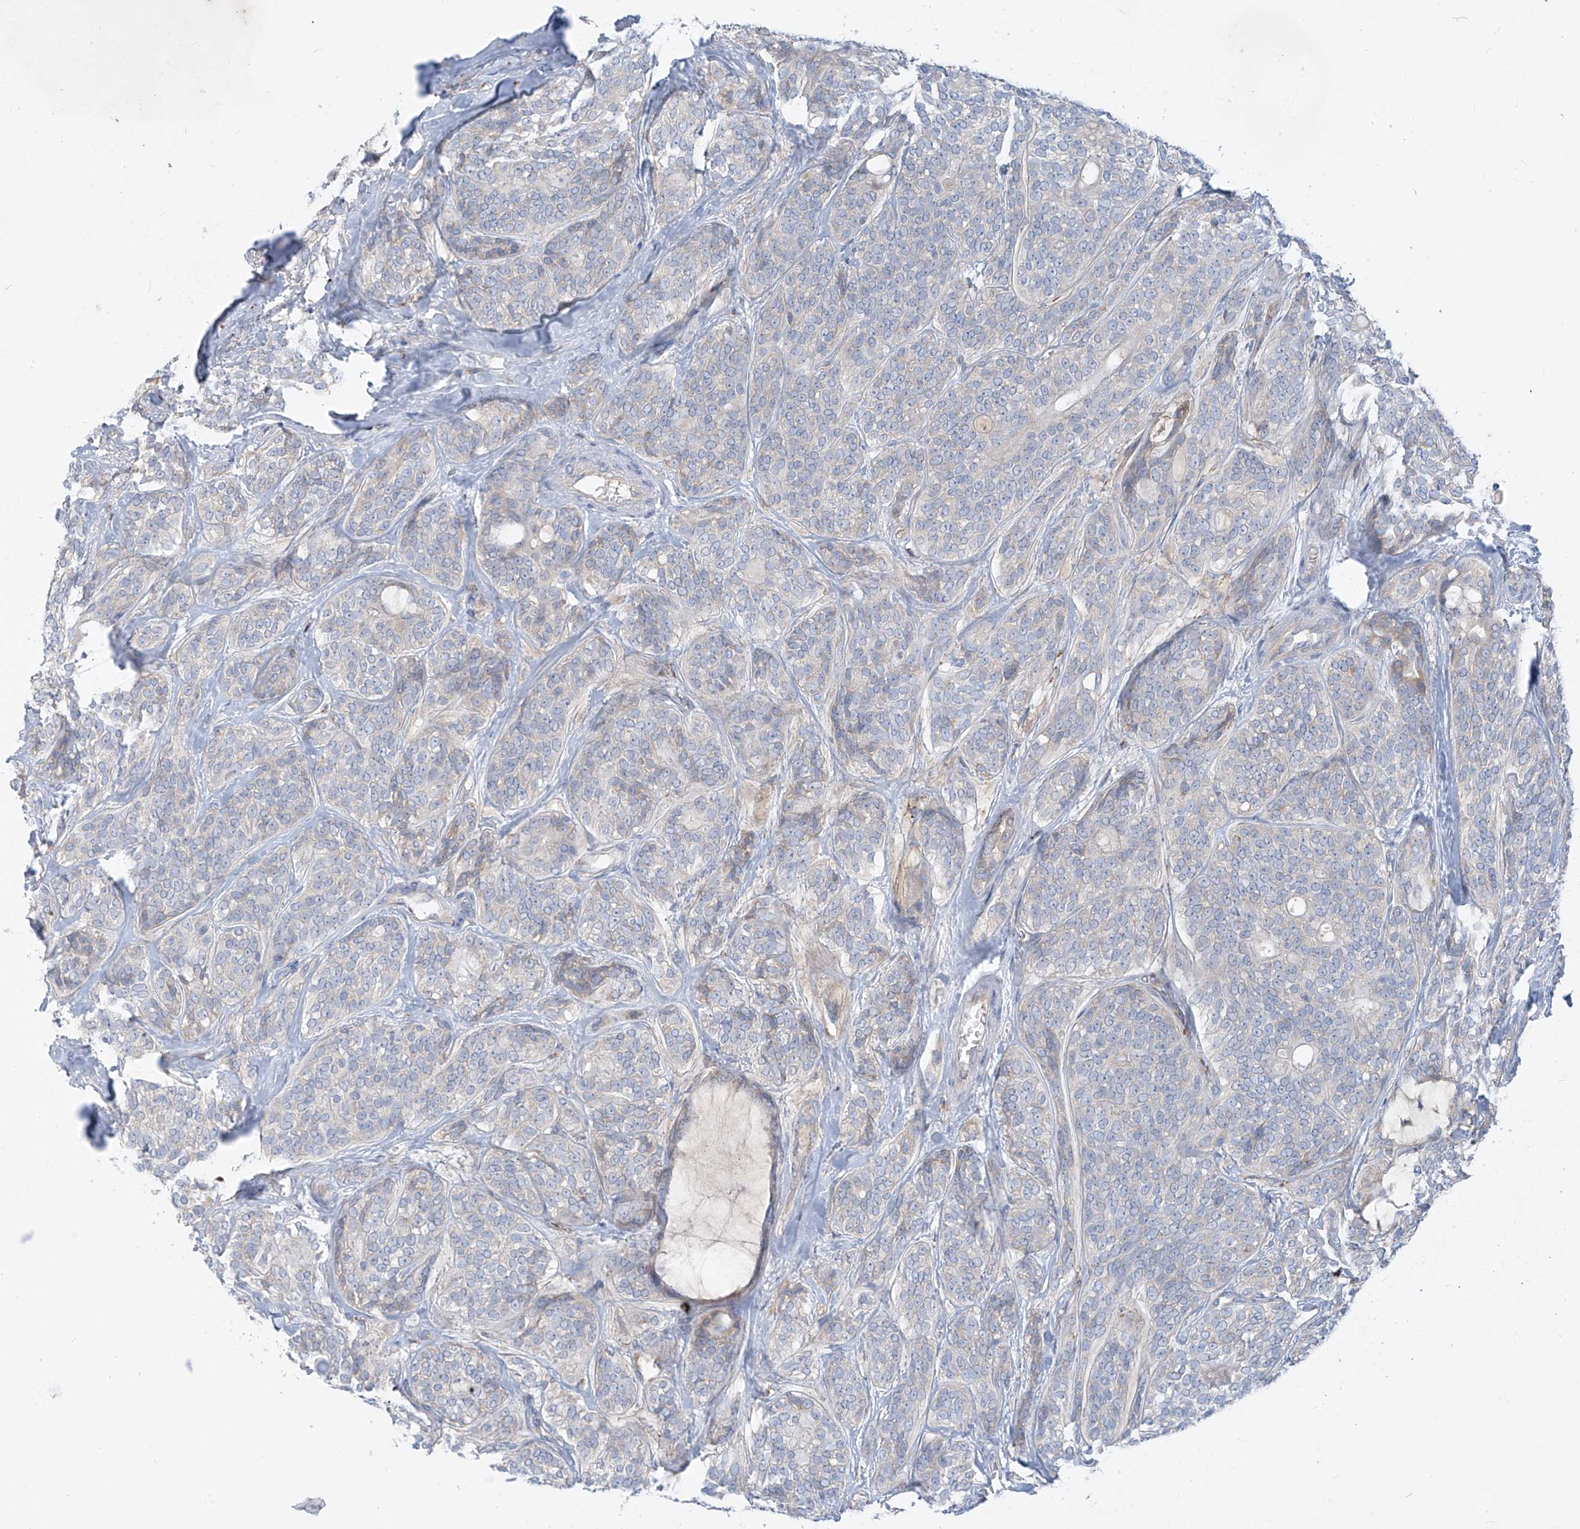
{"staining": {"intensity": "negative", "quantity": "none", "location": "none"}, "tissue": "head and neck cancer", "cell_type": "Tumor cells", "image_type": "cancer", "snomed": [{"axis": "morphology", "description": "Adenocarcinoma, NOS"}, {"axis": "topography", "description": "Head-Neck"}], "caption": "Human head and neck cancer stained for a protein using IHC exhibits no positivity in tumor cells.", "gene": "DGKQ", "patient": {"sex": "male", "age": 66}}